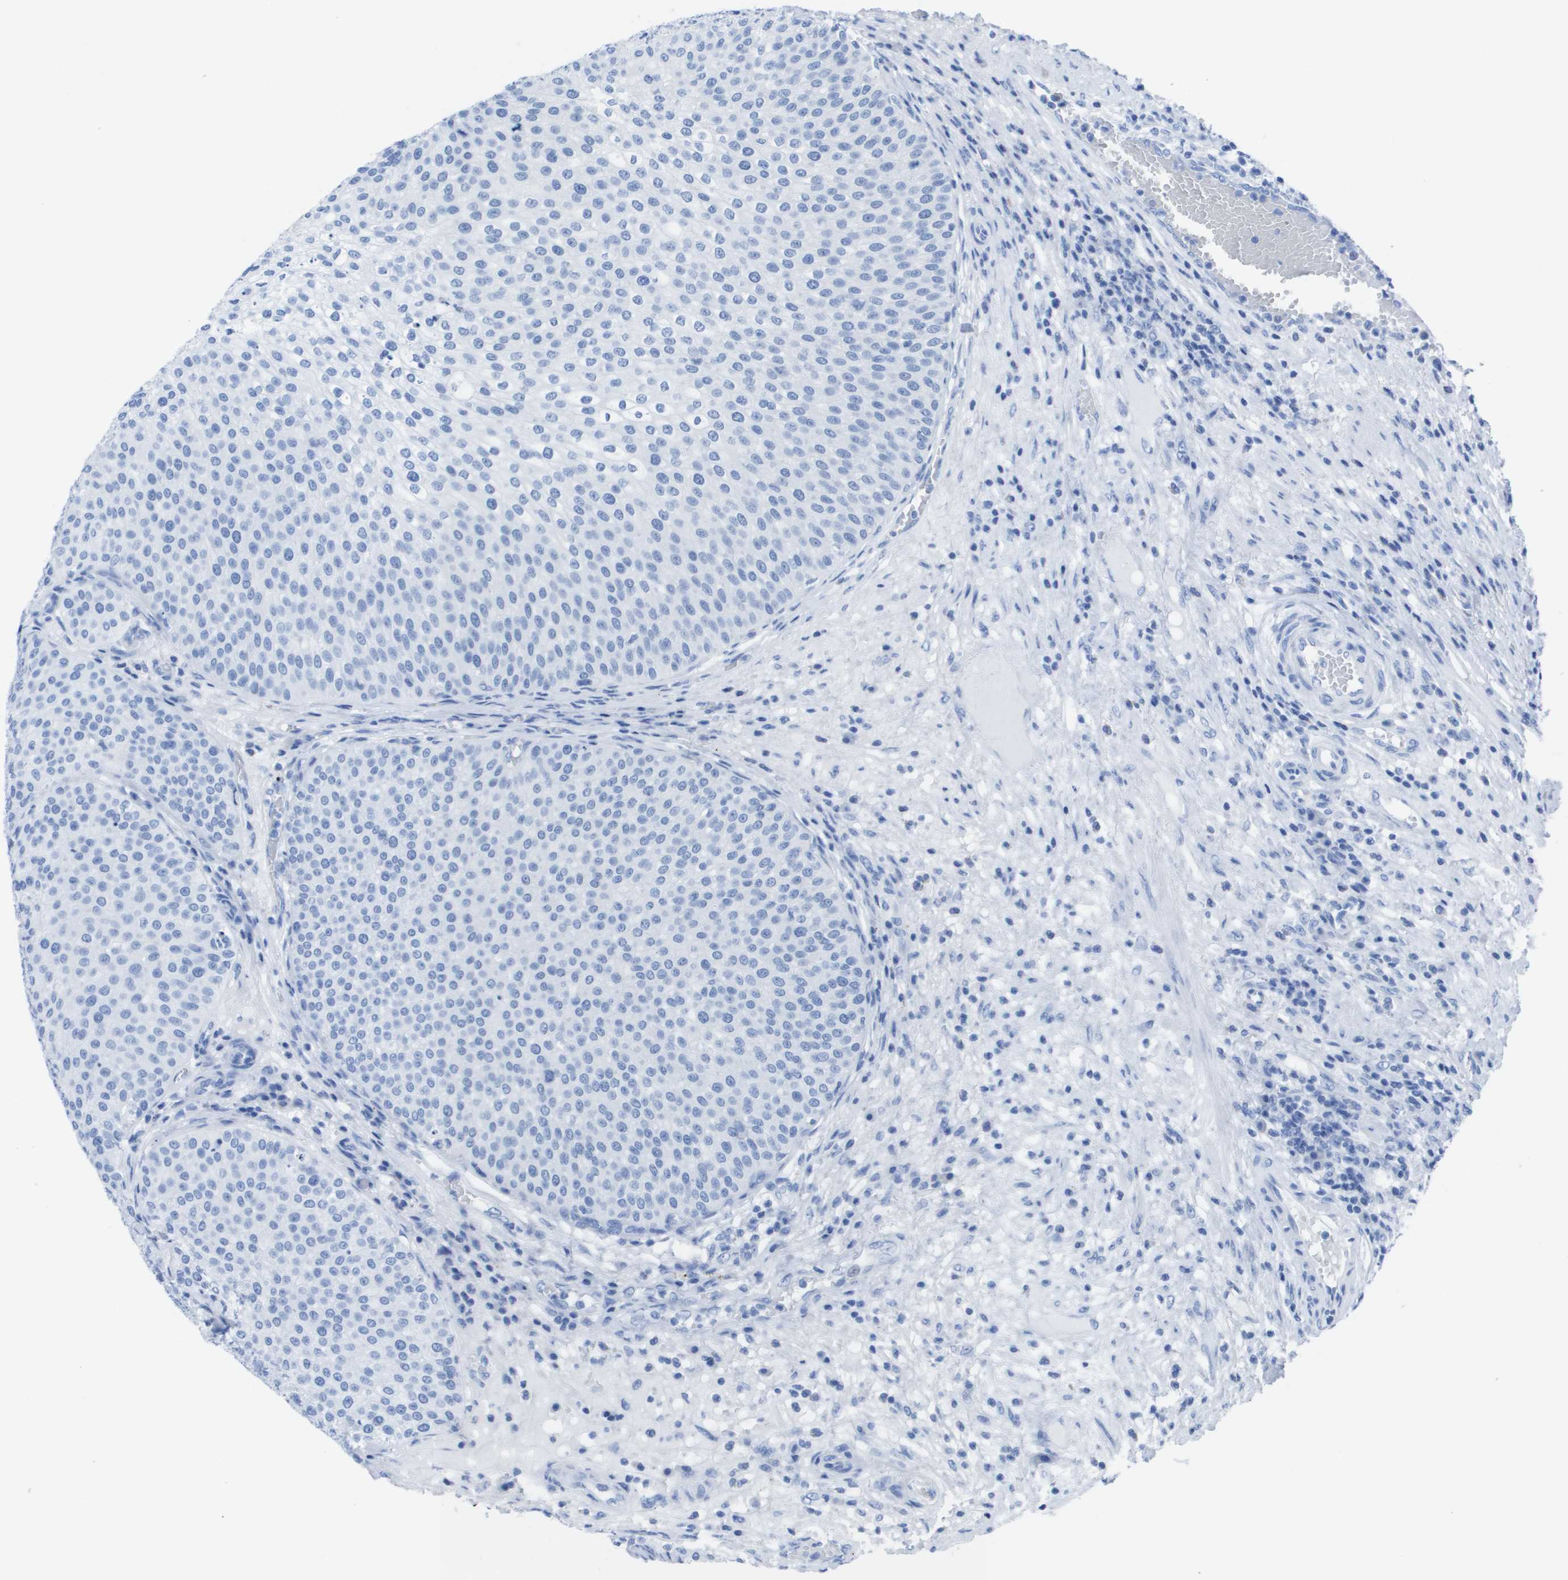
{"staining": {"intensity": "negative", "quantity": "none", "location": "none"}, "tissue": "urothelial cancer", "cell_type": "Tumor cells", "image_type": "cancer", "snomed": [{"axis": "morphology", "description": "Urothelial carcinoma, Low grade"}, {"axis": "topography", "description": "Smooth muscle"}, {"axis": "topography", "description": "Urinary bladder"}], "caption": "Immunohistochemistry (IHC) image of human urothelial cancer stained for a protein (brown), which reveals no positivity in tumor cells.", "gene": "KCNA3", "patient": {"sex": "male", "age": 60}}